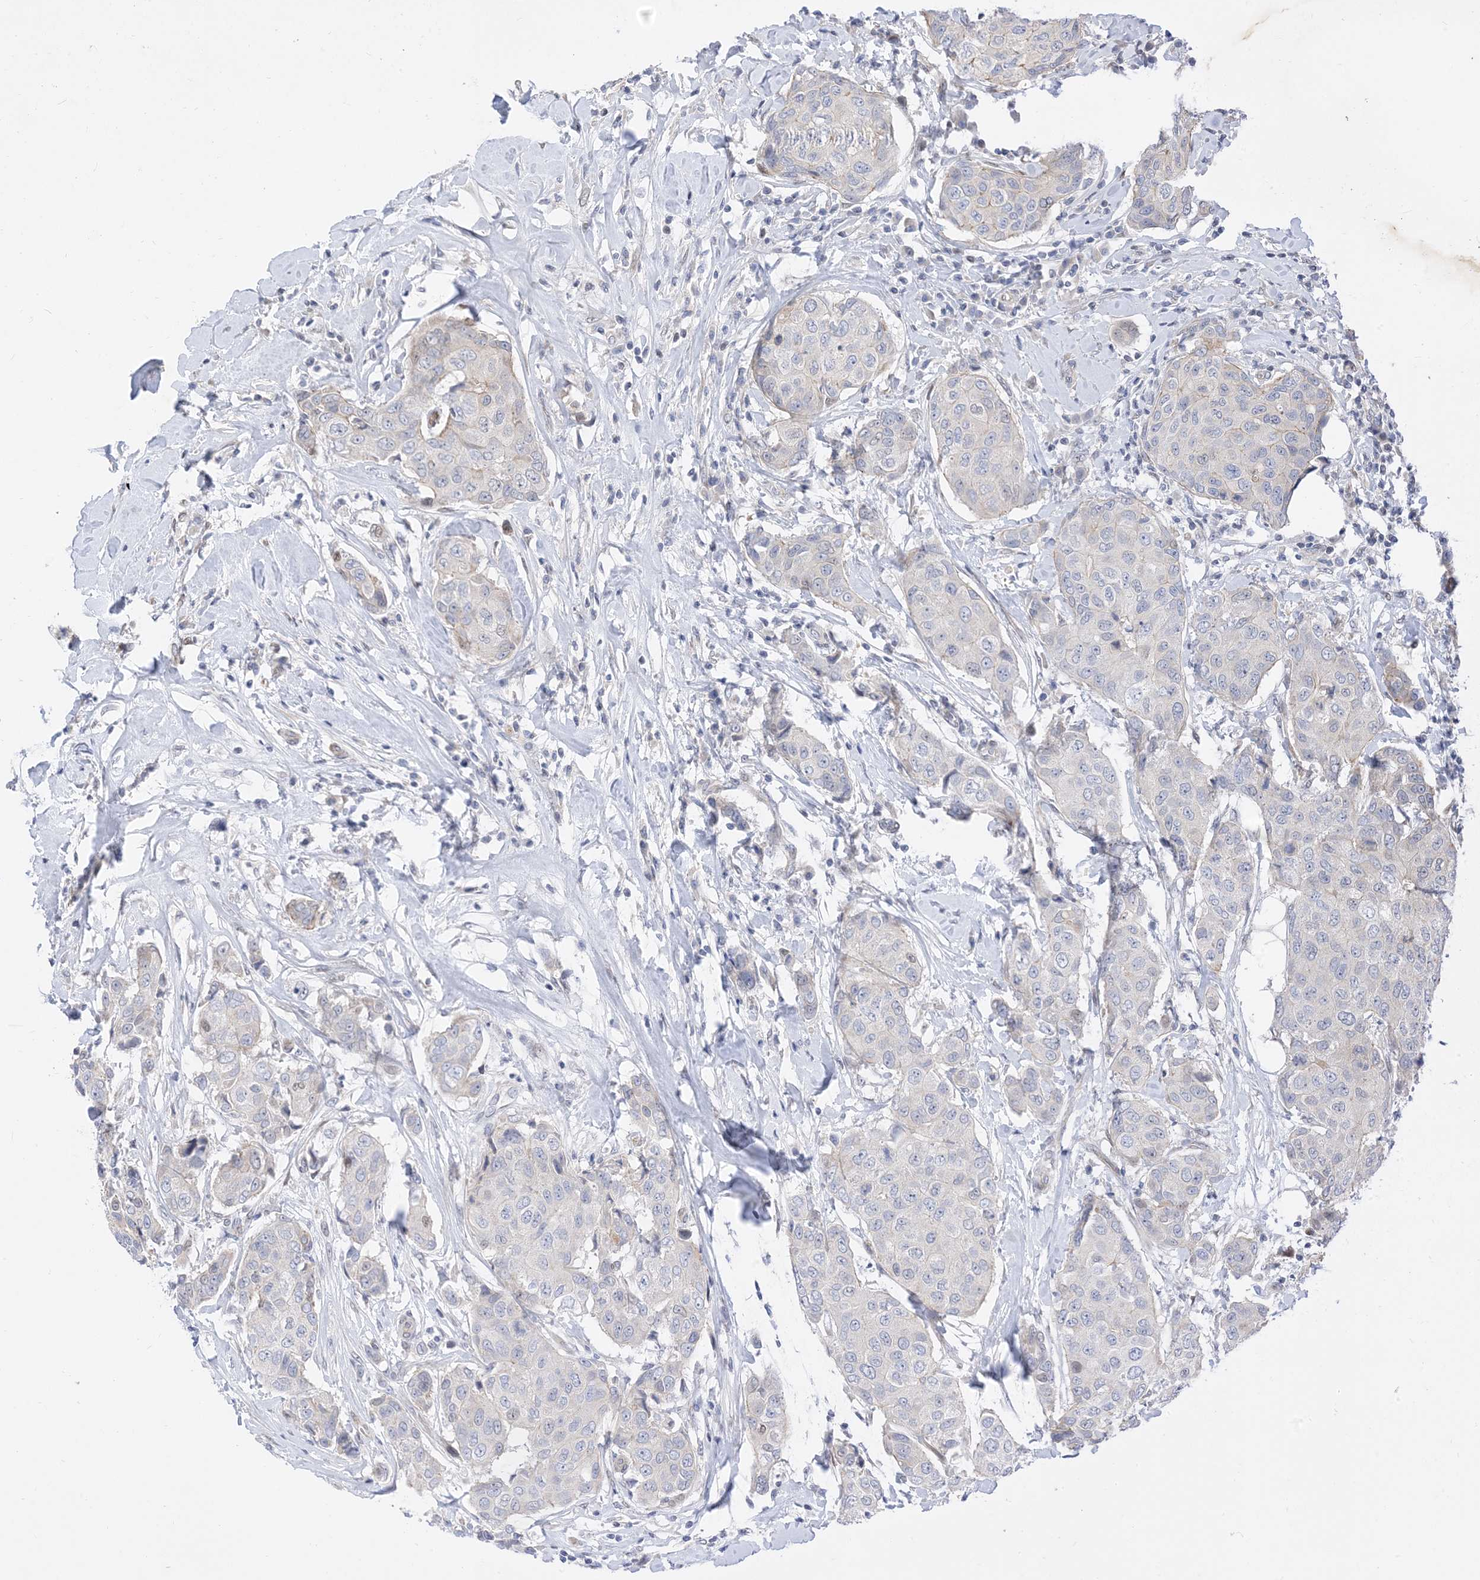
{"staining": {"intensity": "negative", "quantity": "none", "location": "none"}, "tissue": "breast cancer", "cell_type": "Tumor cells", "image_type": "cancer", "snomed": [{"axis": "morphology", "description": "Duct carcinoma"}, {"axis": "topography", "description": "Breast"}], "caption": "An image of human breast cancer (invasive ductal carcinoma) is negative for staining in tumor cells.", "gene": "TYSND1", "patient": {"sex": "female", "age": 80}}